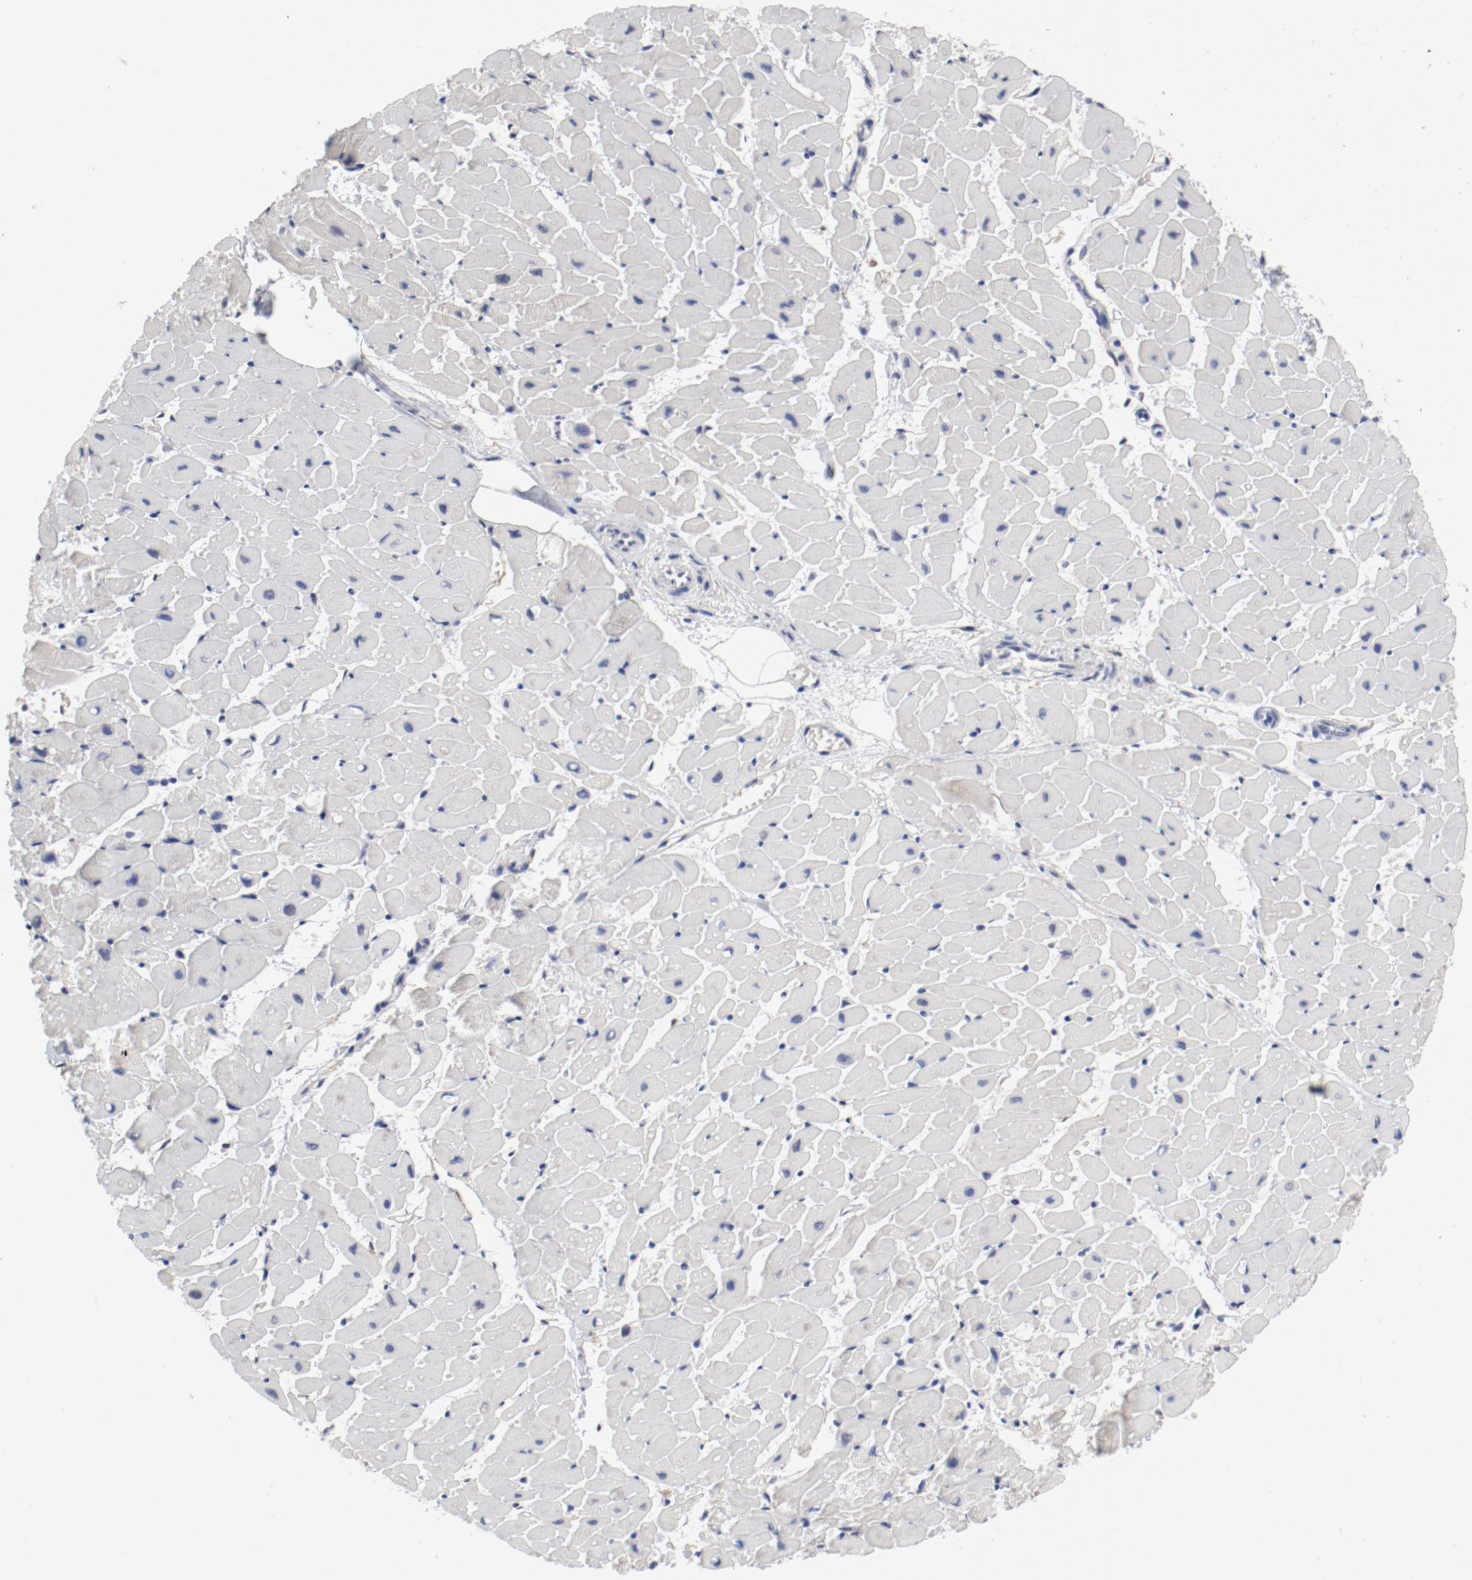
{"staining": {"intensity": "negative", "quantity": "none", "location": "none"}, "tissue": "heart muscle", "cell_type": "Cardiomyocytes", "image_type": "normal", "snomed": [{"axis": "morphology", "description": "Normal tissue, NOS"}, {"axis": "topography", "description": "Heart"}], "caption": "Cardiomyocytes show no significant staining in unremarkable heart muscle. The staining was performed using DAB (3,3'-diaminobenzidine) to visualize the protein expression in brown, while the nuclei were stained in blue with hematoxylin (Magnification: 20x).", "gene": "ANKLE2", "patient": {"sex": "female", "age": 19}}